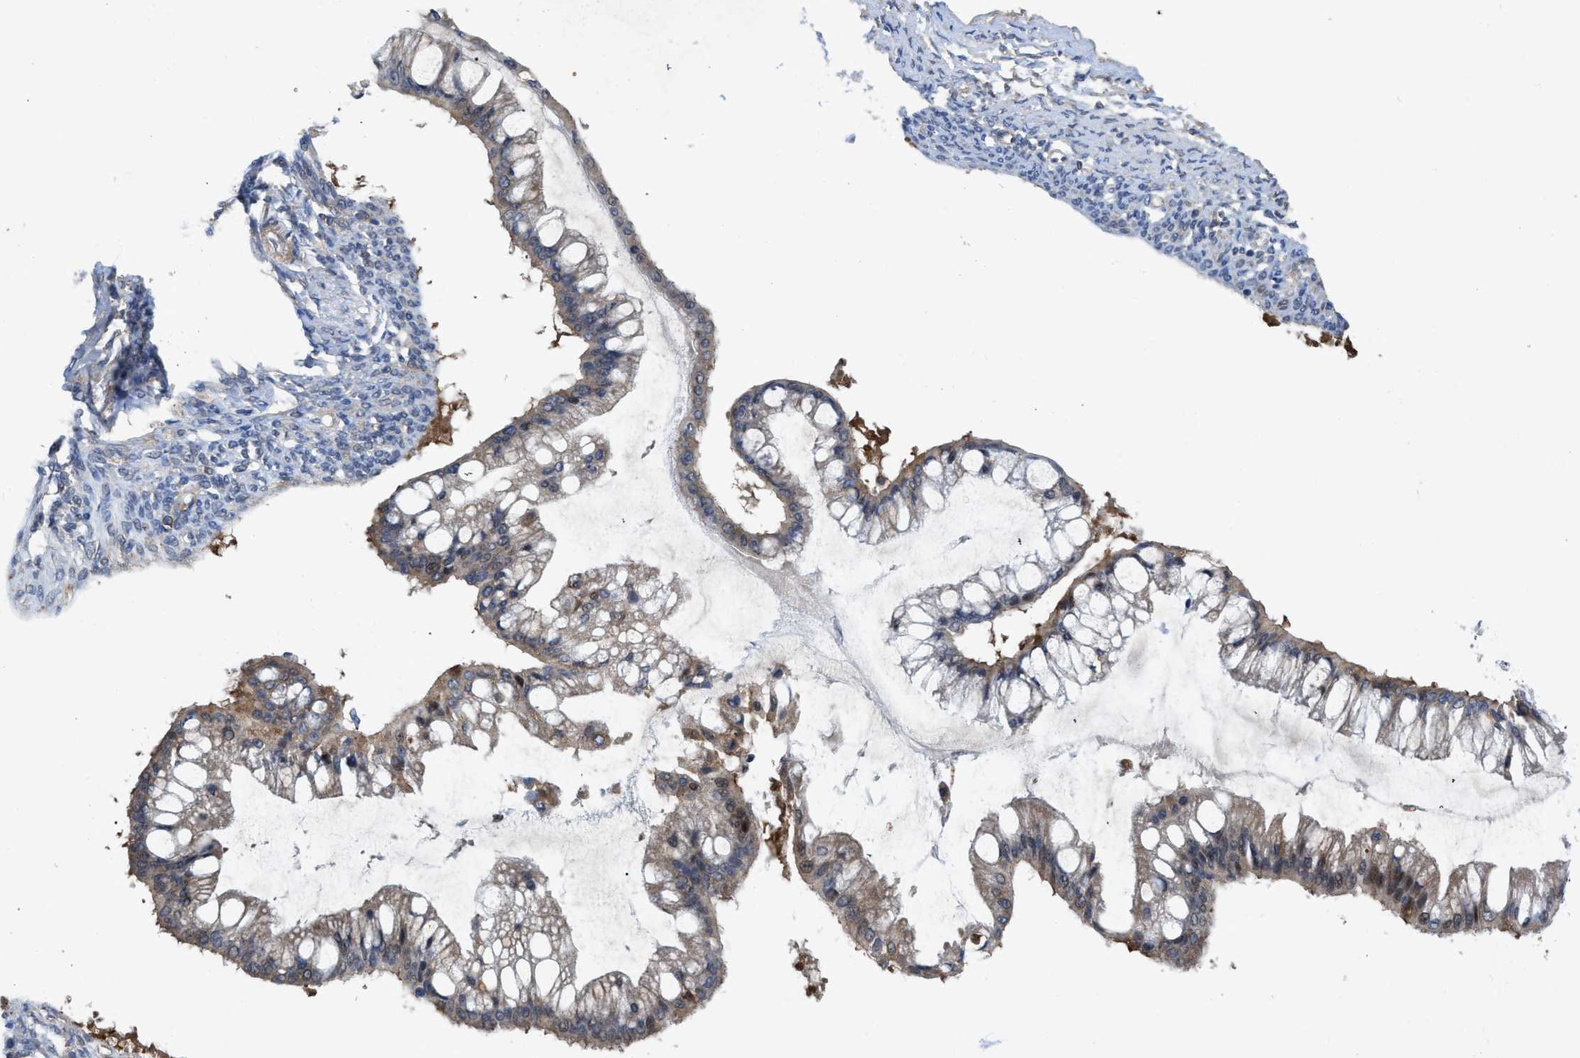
{"staining": {"intensity": "weak", "quantity": ">75%", "location": "cytoplasmic/membranous"}, "tissue": "ovarian cancer", "cell_type": "Tumor cells", "image_type": "cancer", "snomed": [{"axis": "morphology", "description": "Cystadenocarcinoma, mucinous, NOS"}, {"axis": "topography", "description": "Ovary"}], "caption": "Human ovarian mucinous cystadenocarcinoma stained with a protein marker demonstrates weak staining in tumor cells.", "gene": "PANX1", "patient": {"sex": "female", "age": 73}}